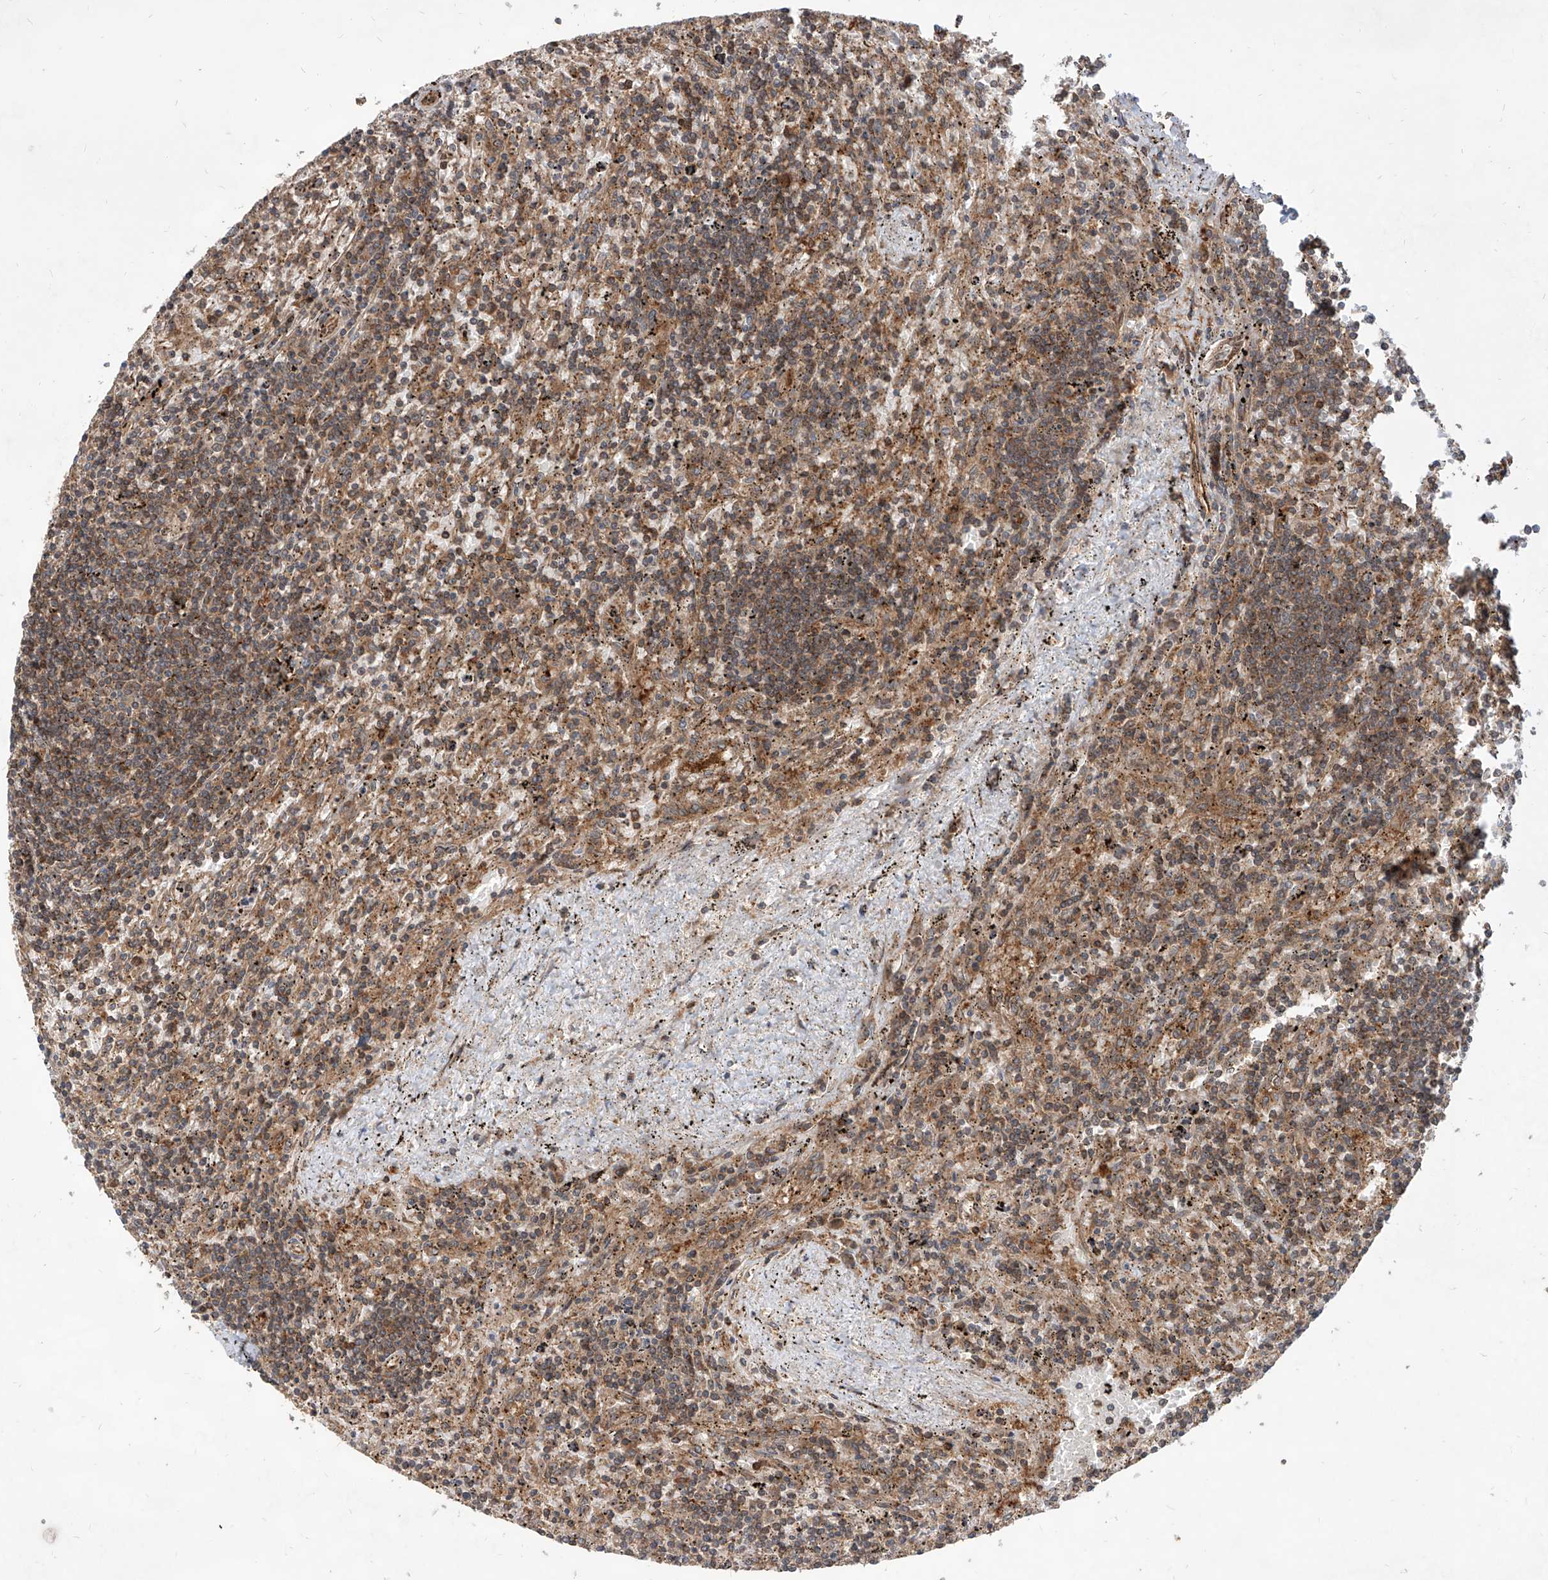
{"staining": {"intensity": "moderate", "quantity": "25%-75%", "location": "cytoplasmic/membranous"}, "tissue": "lymphoma", "cell_type": "Tumor cells", "image_type": "cancer", "snomed": [{"axis": "morphology", "description": "Malignant lymphoma, non-Hodgkin's type, Low grade"}, {"axis": "topography", "description": "Spleen"}], "caption": "Lymphoma stained with immunohistochemistry exhibits moderate cytoplasmic/membranous positivity in about 25%-75% of tumor cells.", "gene": "MAGED2", "patient": {"sex": "male", "age": 76}}